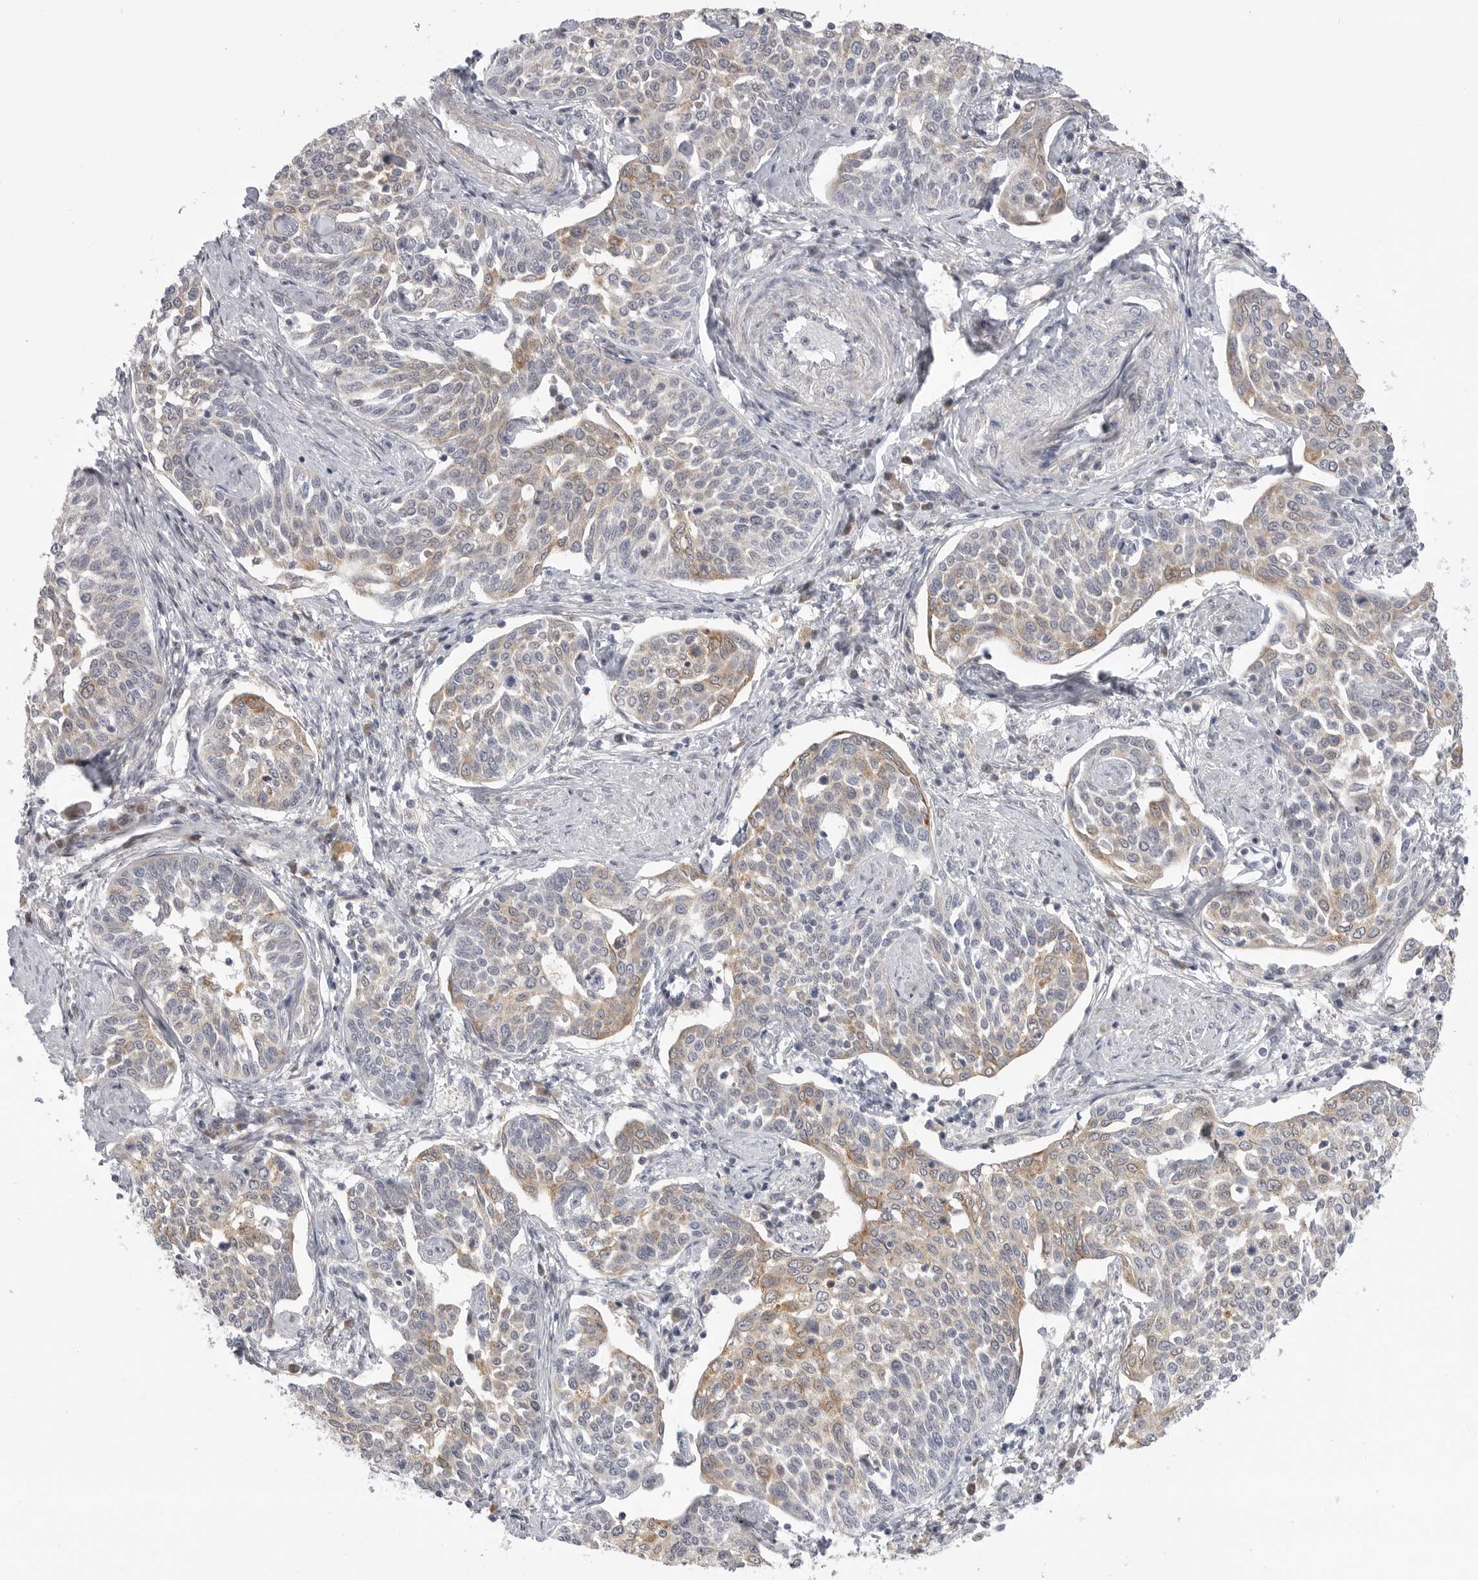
{"staining": {"intensity": "moderate", "quantity": "25%-75%", "location": "cytoplasmic/membranous"}, "tissue": "cervical cancer", "cell_type": "Tumor cells", "image_type": "cancer", "snomed": [{"axis": "morphology", "description": "Squamous cell carcinoma, NOS"}, {"axis": "topography", "description": "Cervix"}], "caption": "High-power microscopy captured an IHC micrograph of cervical squamous cell carcinoma, revealing moderate cytoplasmic/membranous expression in about 25%-75% of tumor cells. (DAB IHC with brightfield microscopy, high magnification).", "gene": "GGT6", "patient": {"sex": "female", "age": 34}}